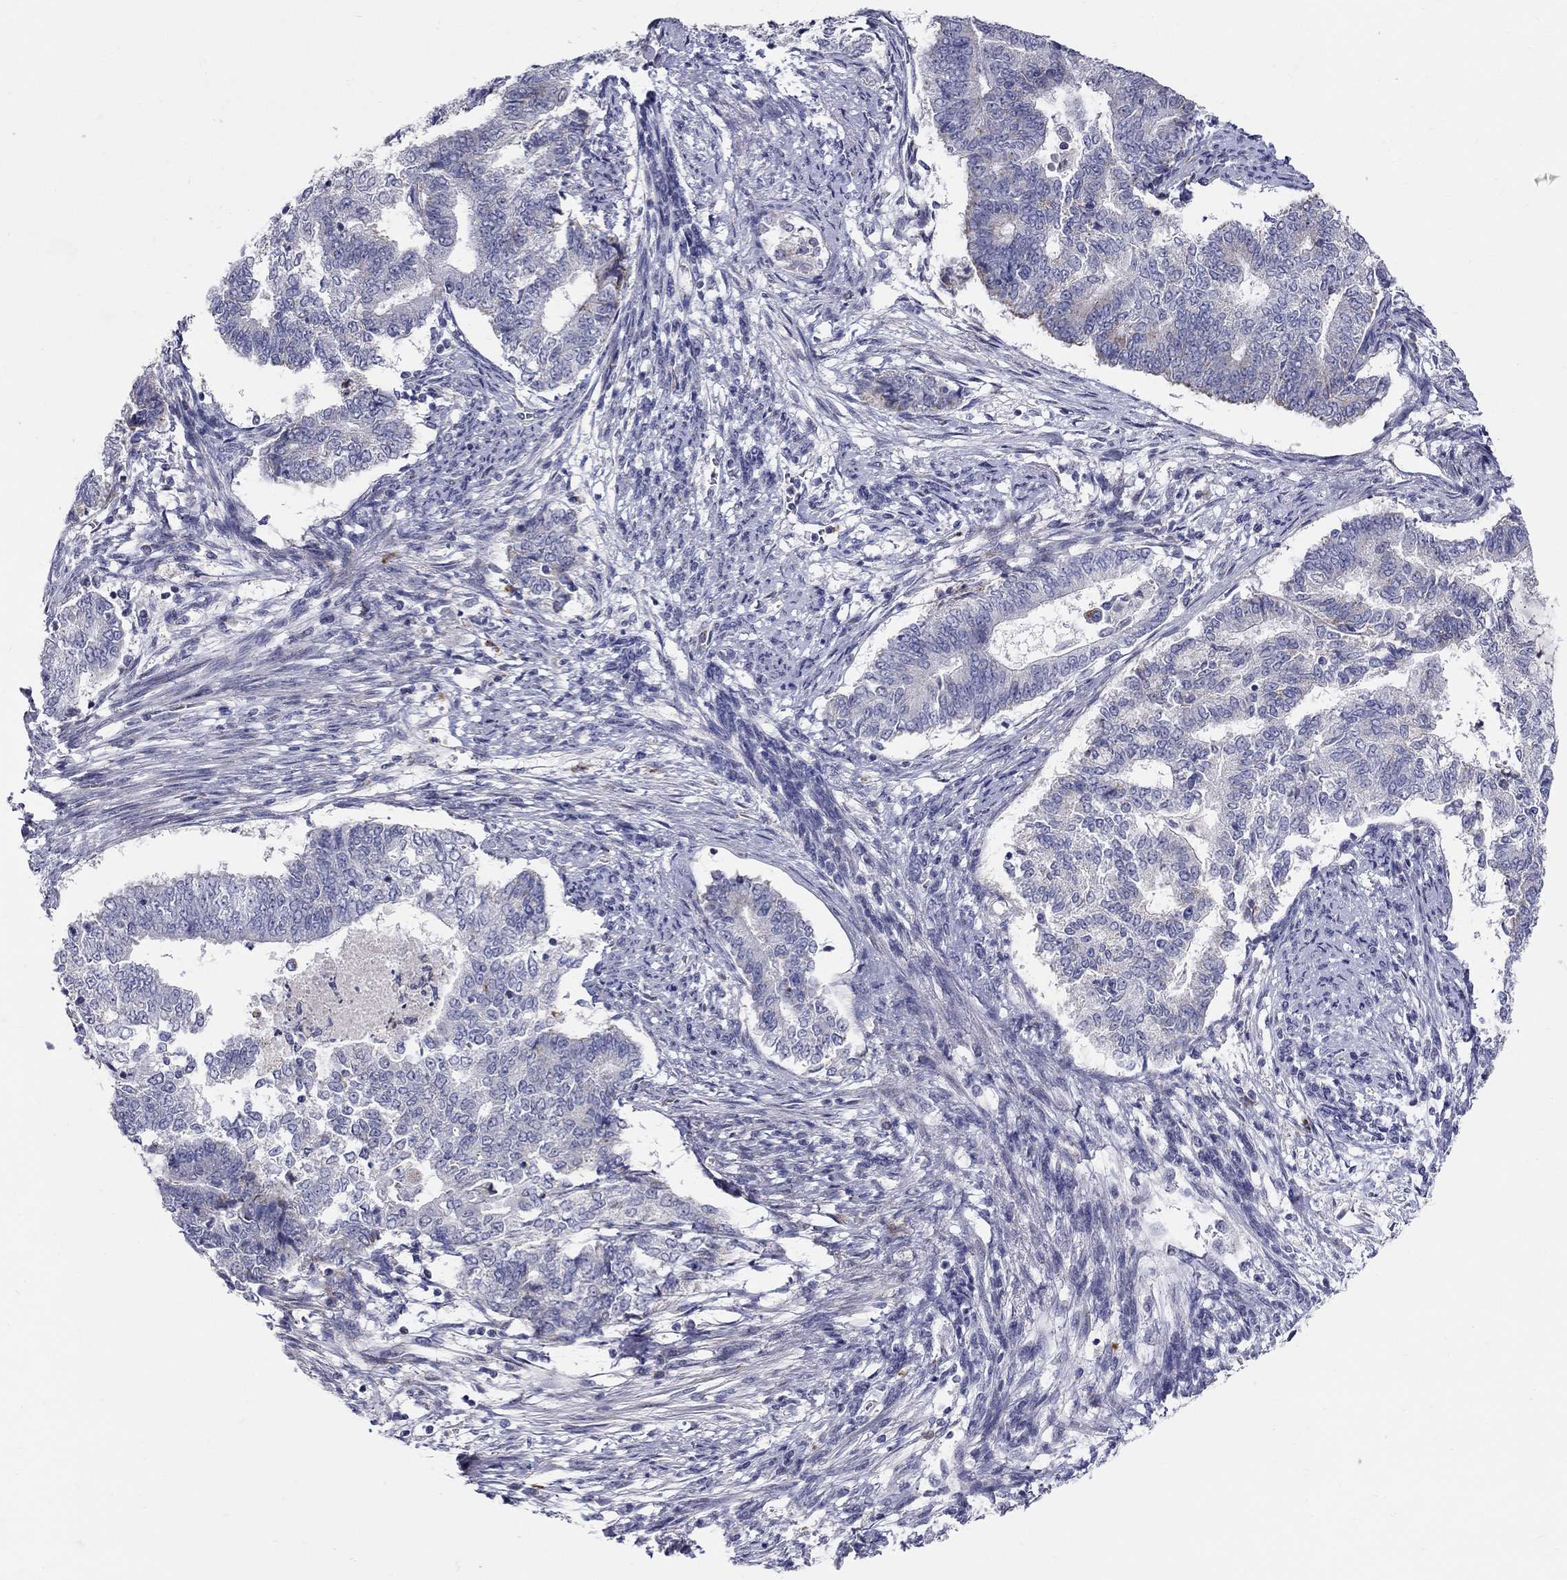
{"staining": {"intensity": "negative", "quantity": "none", "location": "none"}, "tissue": "endometrial cancer", "cell_type": "Tumor cells", "image_type": "cancer", "snomed": [{"axis": "morphology", "description": "Adenocarcinoma, NOS"}, {"axis": "topography", "description": "Endometrium"}], "caption": "Immunohistochemistry photomicrograph of neoplastic tissue: human adenocarcinoma (endometrial) stained with DAB shows no significant protein expression in tumor cells.", "gene": "HMX2", "patient": {"sex": "female", "age": 65}}